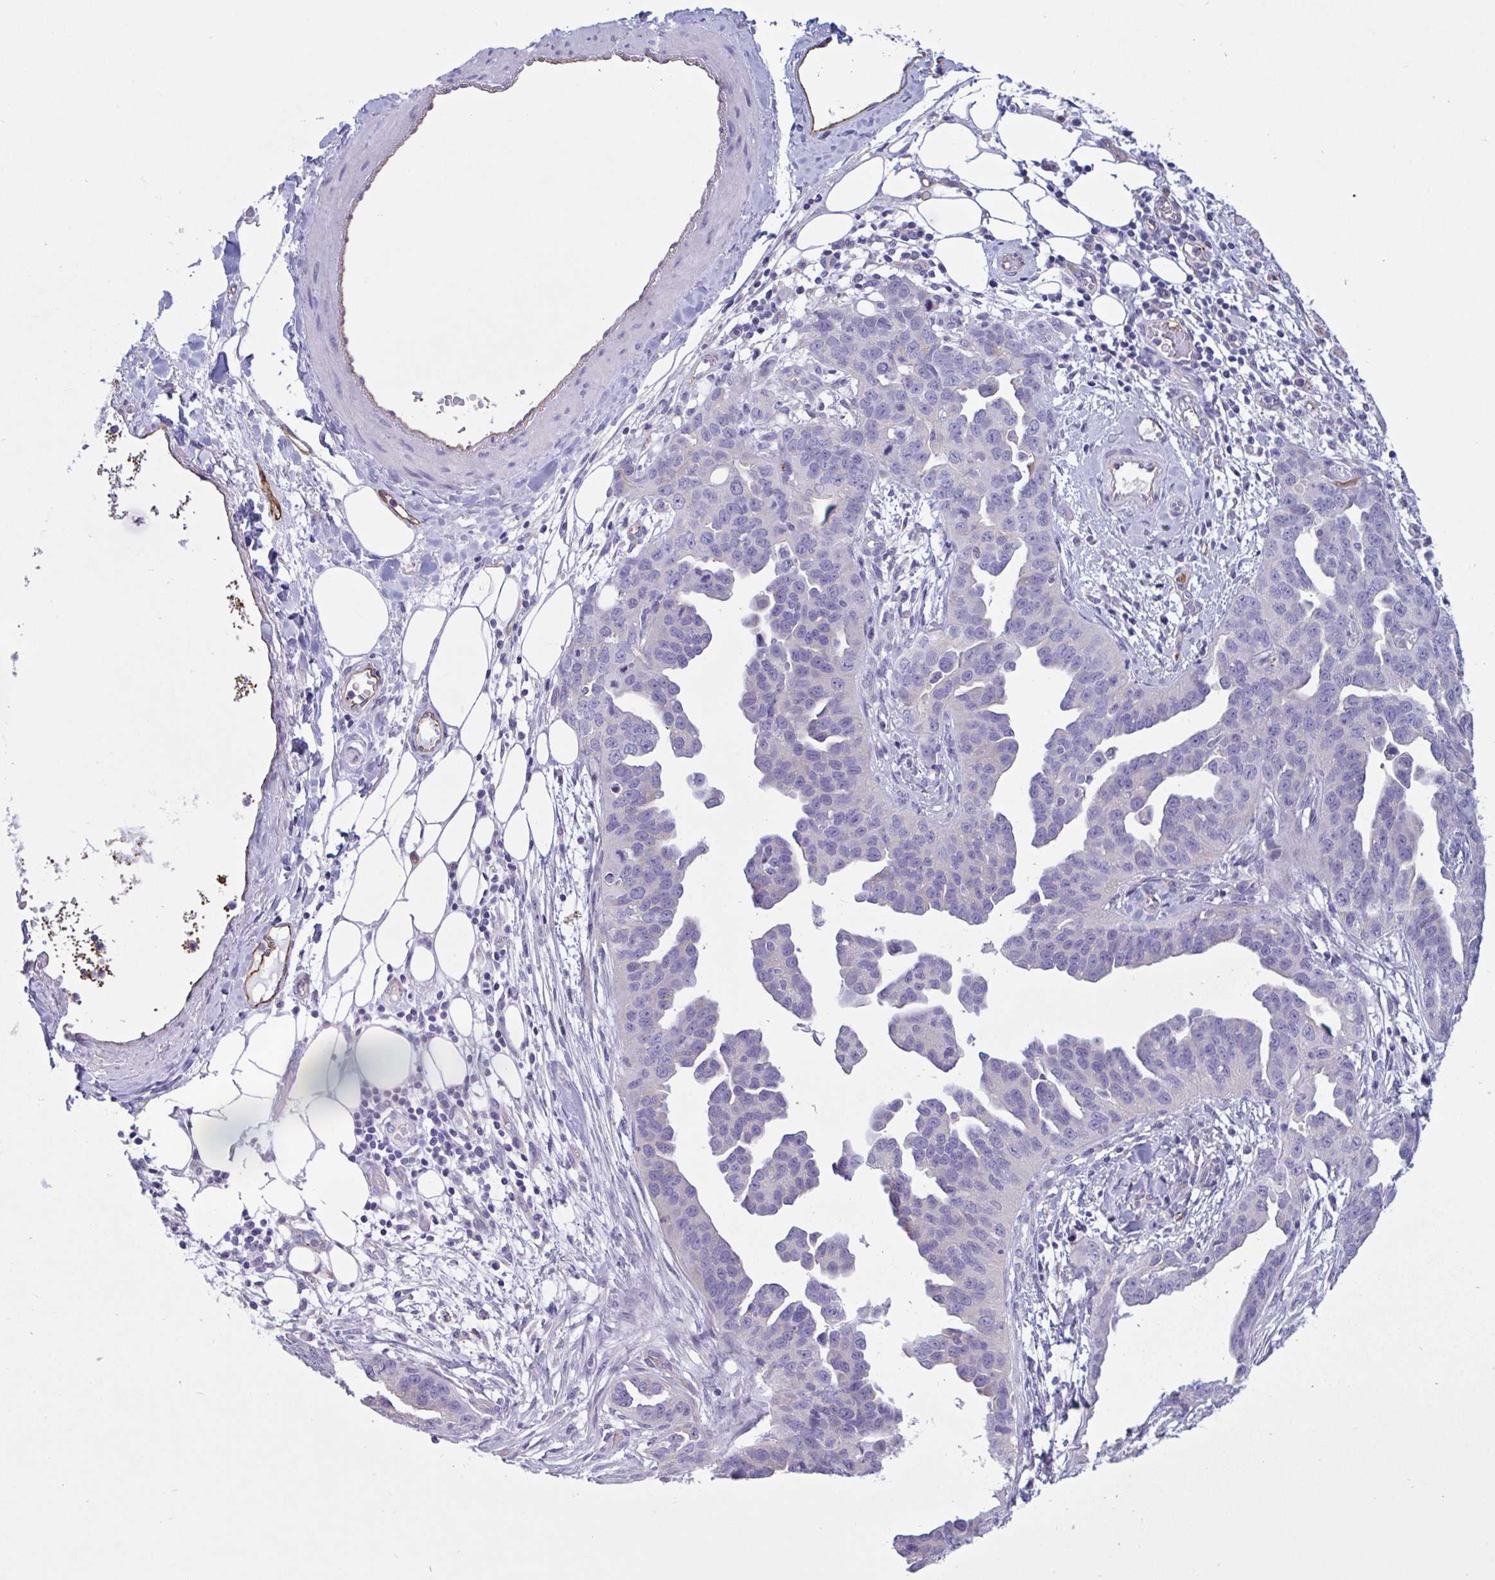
{"staining": {"intensity": "negative", "quantity": "none", "location": "none"}, "tissue": "ovarian cancer", "cell_type": "Tumor cells", "image_type": "cancer", "snomed": [{"axis": "morphology", "description": "Cystadenocarcinoma, serous, NOS"}, {"axis": "topography", "description": "Ovary"}], "caption": "The histopathology image shows no significant staining in tumor cells of serous cystadenocarcinoma (ovarian).", "gene": "RPL22L1", "patient": {"sex": "female", "age": 75}}